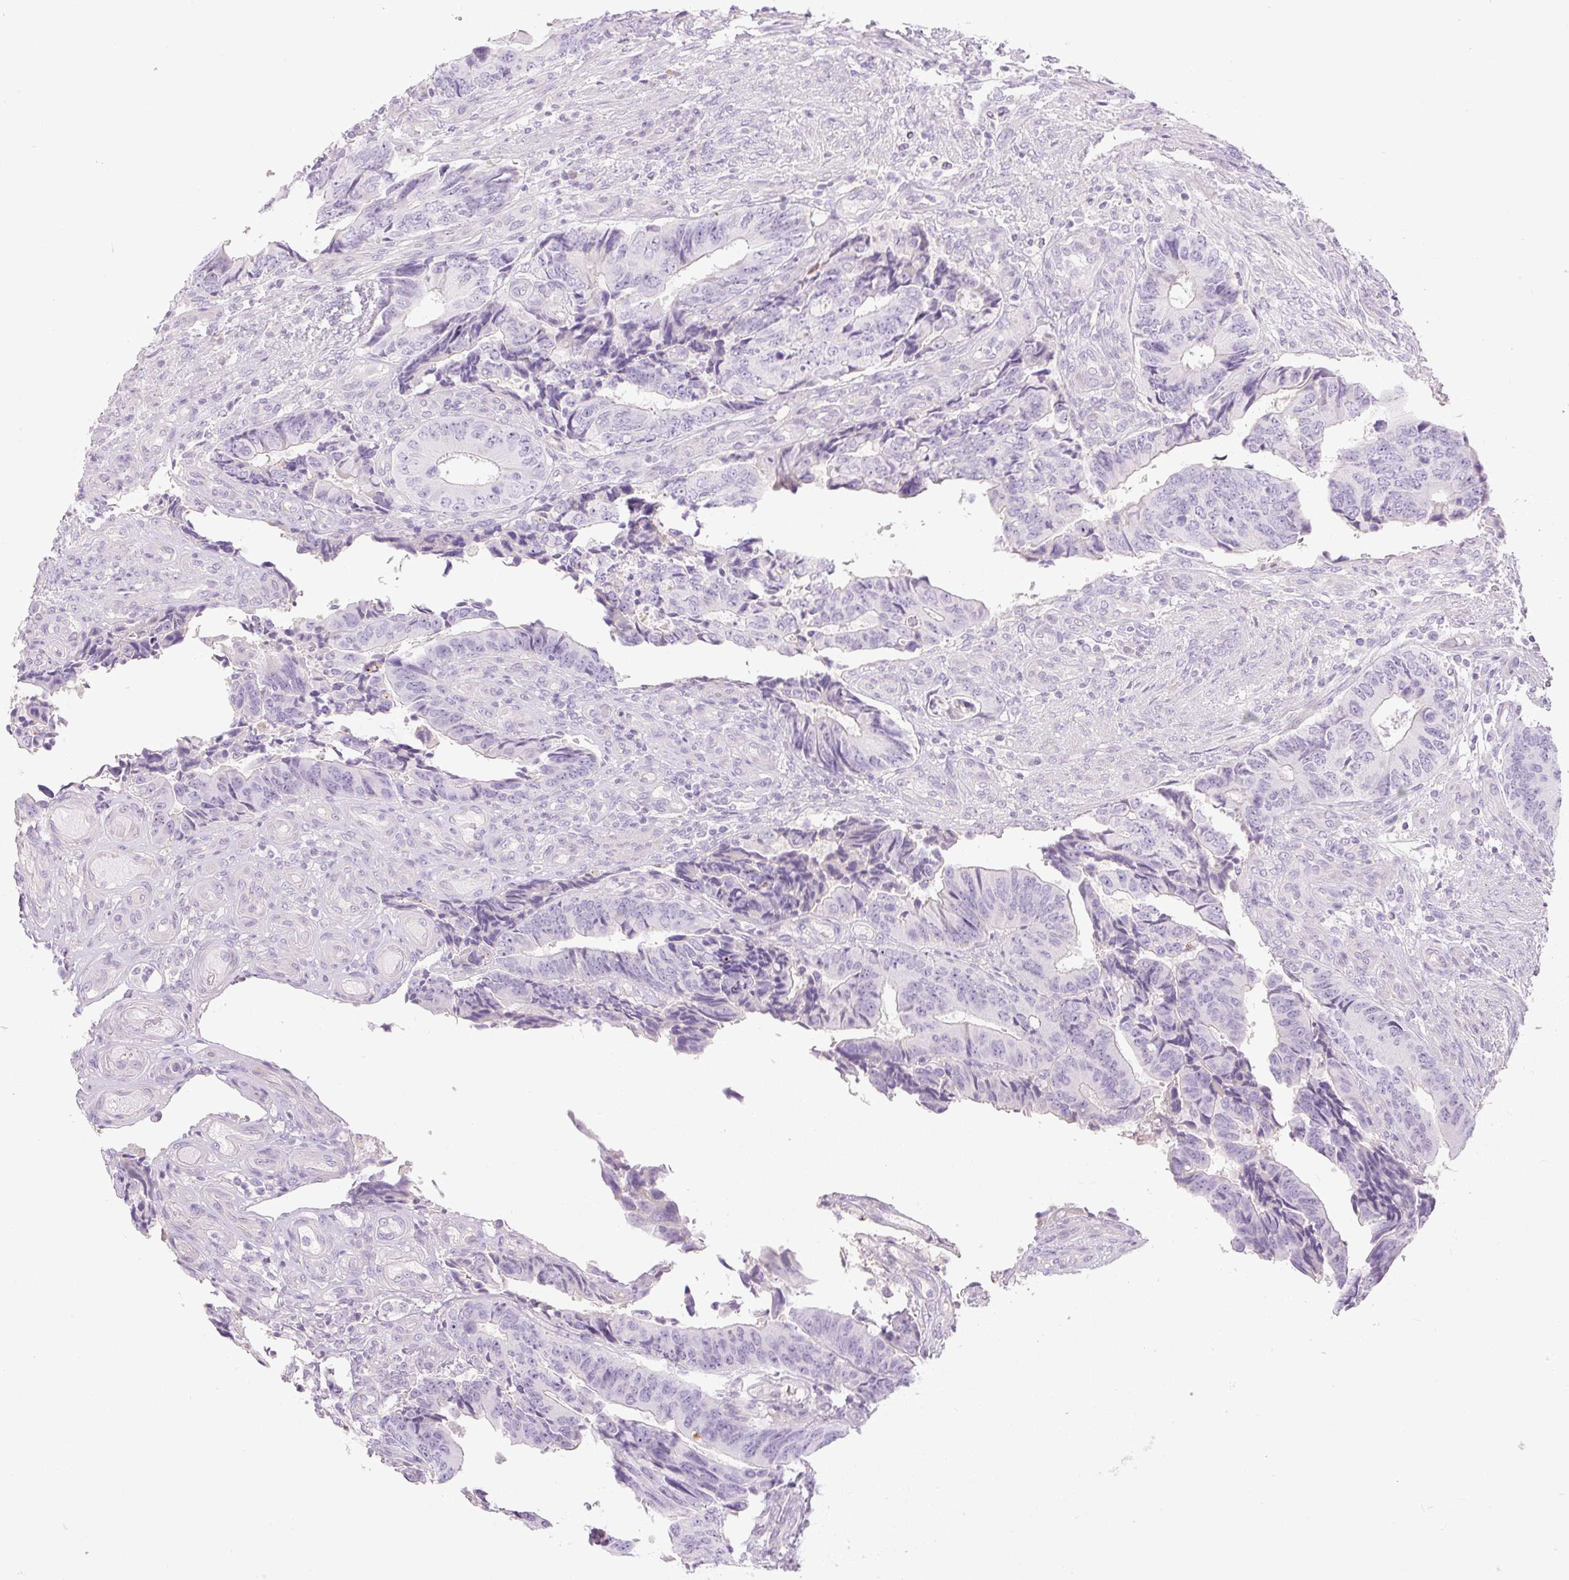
{"staining": {"intensity": "moderate", "quantity": "<25%", "location": "cytoplasmic/membranous"}, "tissue": "colorectal cancer", "cell_type": "Tumor cells", "image_type": "cancer", "snomed": [{"axis": "morphology", "description": "Adenocarcinoma, NOS"}, {"axis": "topography", "description": "Colon"}], "caption": "Approximately <25% of tumor cells in colorectal cancer exhibit moderate cytoplasmic/membranous protein expression as visualized by brown immunohistochemical staining.", "gene": "MIA2", "patient": {"sex": "male", "age": 87}}